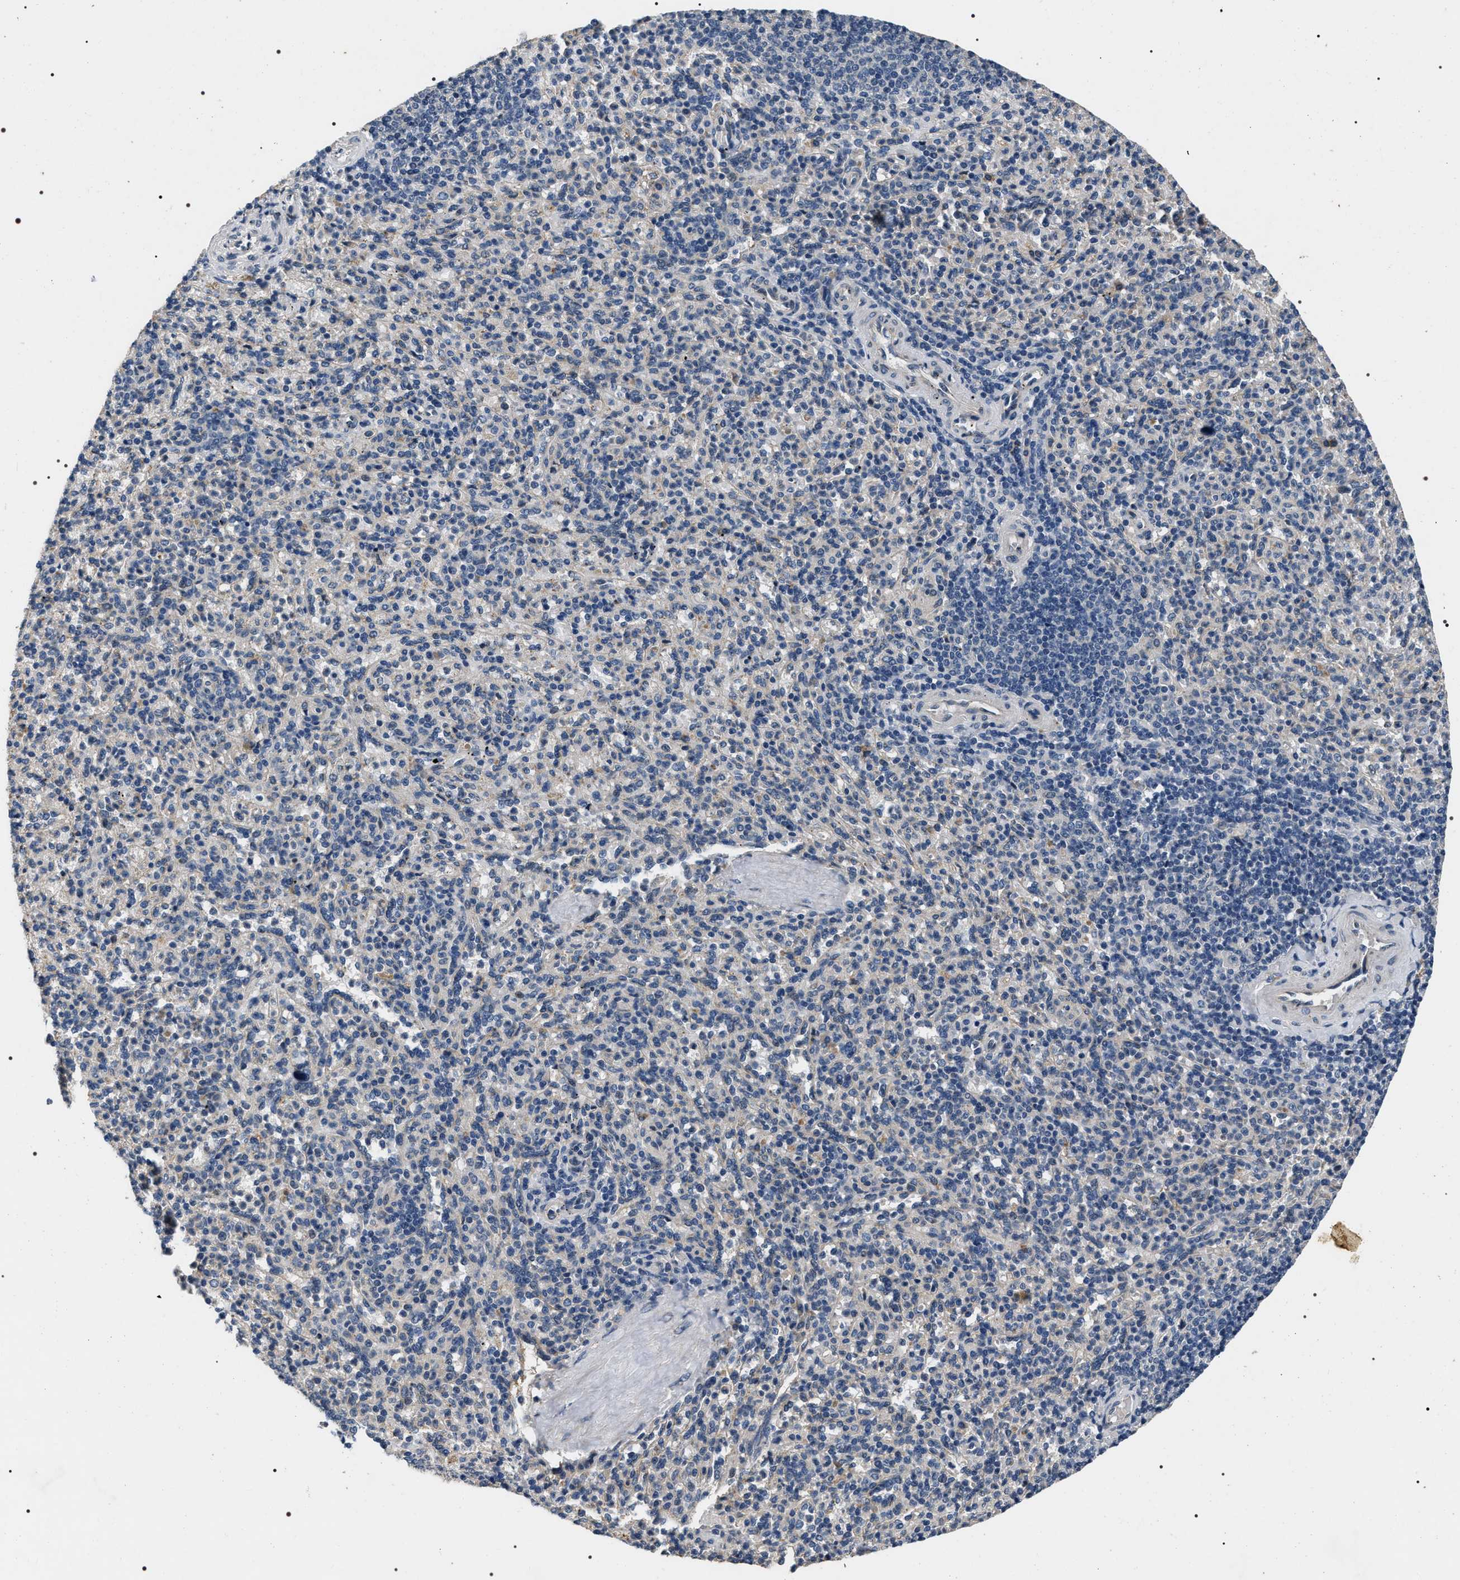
{"staining": {"intensity": "weak", "quantity": "<25%", "location": "cytoplasmic/membranous"}, "tissue": "spleen", "cell_type": "Cells in red pulp", "image_type": "normal", "snomed": [{"axis": "morphology", "description": "Normal tissue, NOS"}, {"axis": "topography", "description": "Spleen"}], "caption": "Immunohistochemical staining of benign spleen exhibits no significant expression in cells in red pulp. (Stains: DAB immunohistochemistry (IHC) with hematoxylin counter stain, Microscopy: brightfield microscopy at high magnification).", "gene": "IFT81", "patient": {"sex": "male", "age": 36}}